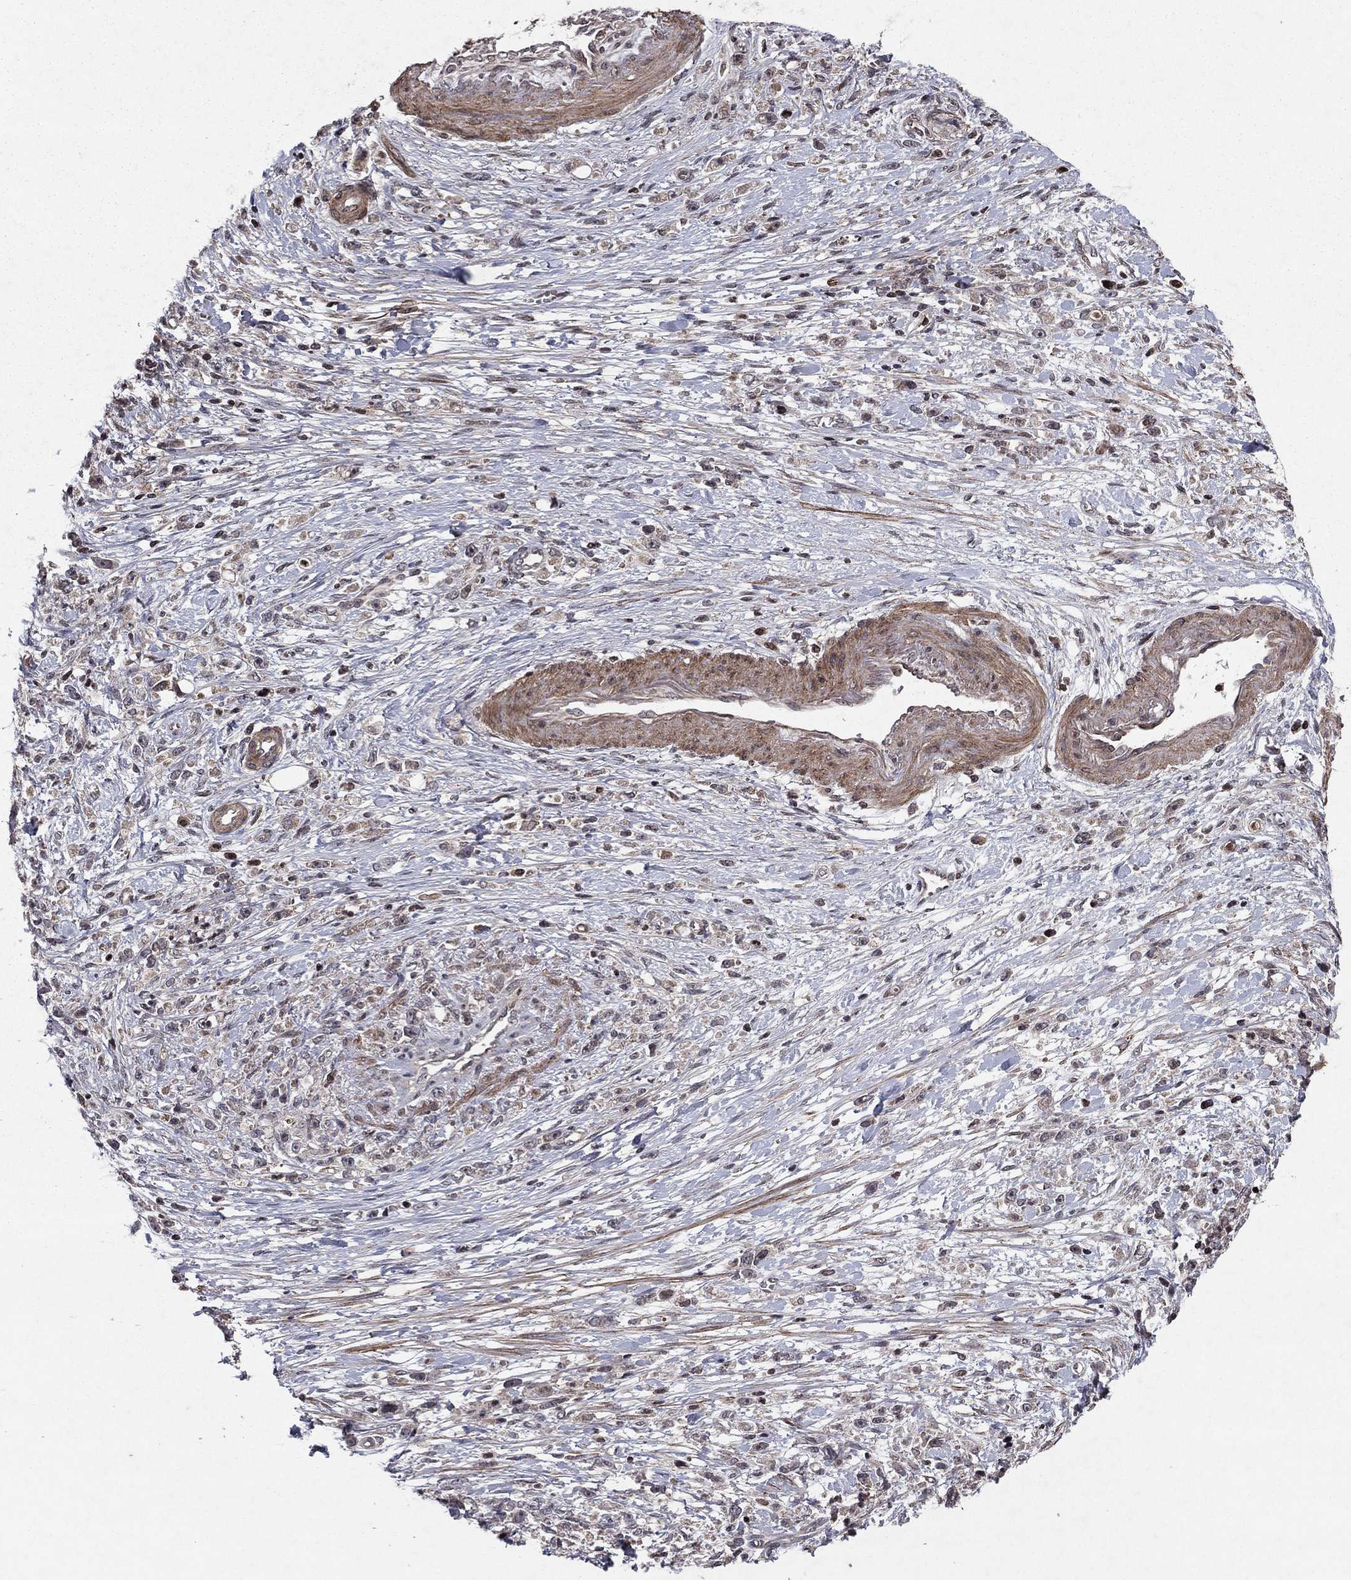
{"staining": {"intensity": "negative", "quantity": "none", "location": "none"}, "tissue": "stomach cancer", "cell_type": "Tumor cells", "image_type": "cancer", "snomed": [{"axis": "morphology", "description": "Adenocarcinoma, NOS"}, {"axis": "topography", "description": "Stomach"}], "caption": "The histopathology image exhibits no staining of tumor cells in stomach adenocarcinoma.", "gene": "SORBS1", "patient": {"sex": "female", "age": 59}}